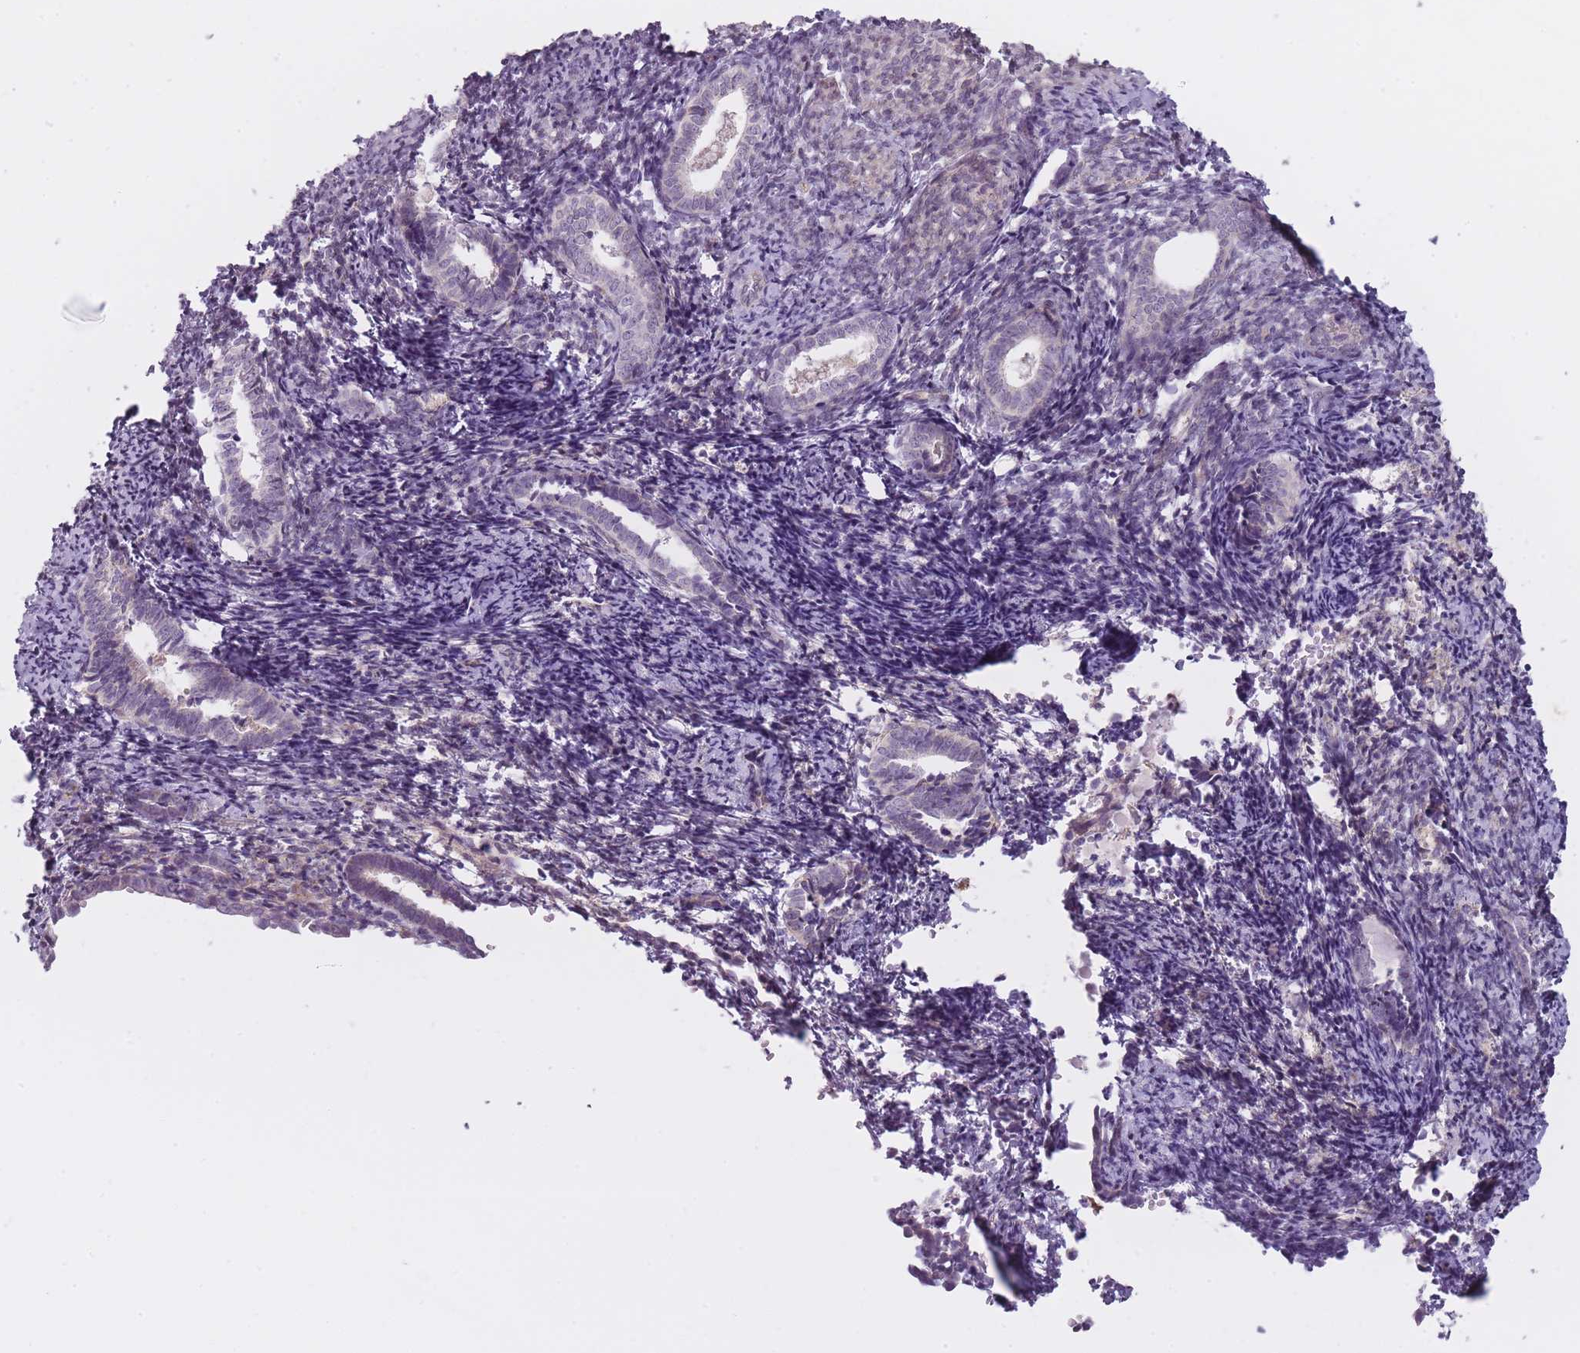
{"staining": {"intensity": "negative", "quantity": "none", "location": "none"}, "tissue": "endometrium", "cell_type": "Cells in endometrial stroma", "image_type": "normal", "snomed": [{"axis": "morphology", "description": "Normal tissue, NOS"}, {"axis": "topography", "description": "Endometrium"}], "caption": "This image is of benign endometrium stained with IHC to label a protein in brown with the nuclei are counter-stained blue. There is no positivity in cells in endometrial stroma. The staining is performed using DAB (3,3'-diaminobenzidine) brown chromogen with nuclei counter-stained in using hematoxylin.", "gene": "PGRMC2", "patient": {"sex": "female", "age": 54}}